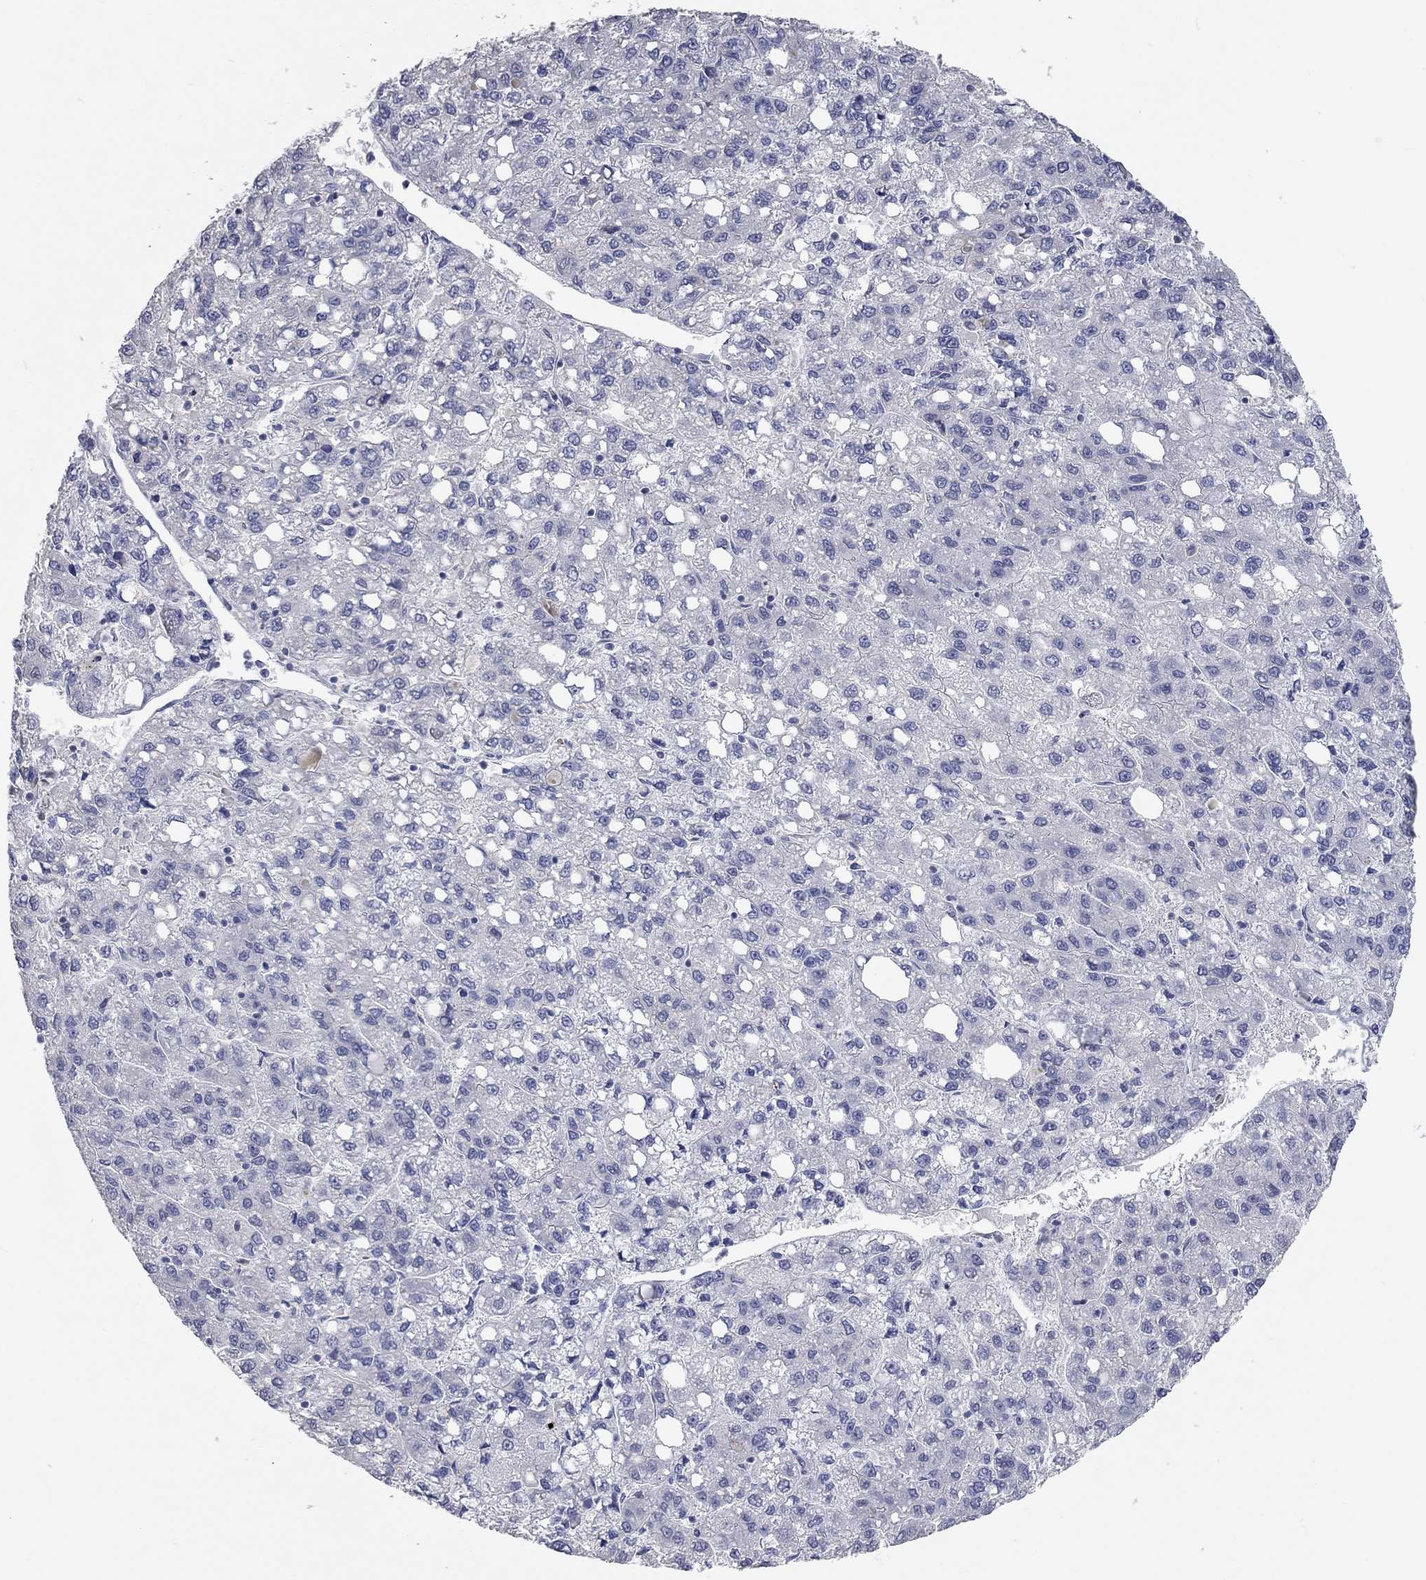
{"staining": {"intensity": "negative", "quantity": "none", "location": "none"}, "tissue": "liver cancer", "cell_type": "Tumor cells", "image_type": "cancer", "snomed": [{"axis": "morphology", "description": "Carcinoma, Hepatocellular, NOS"}, {"axis": "topography", "description": "Liver"}], "caption": "Tumor cells show no significant protein expression in liver cancer.", "gene": "XAGE2", "patient": {"sex": "female", "age": 82}}